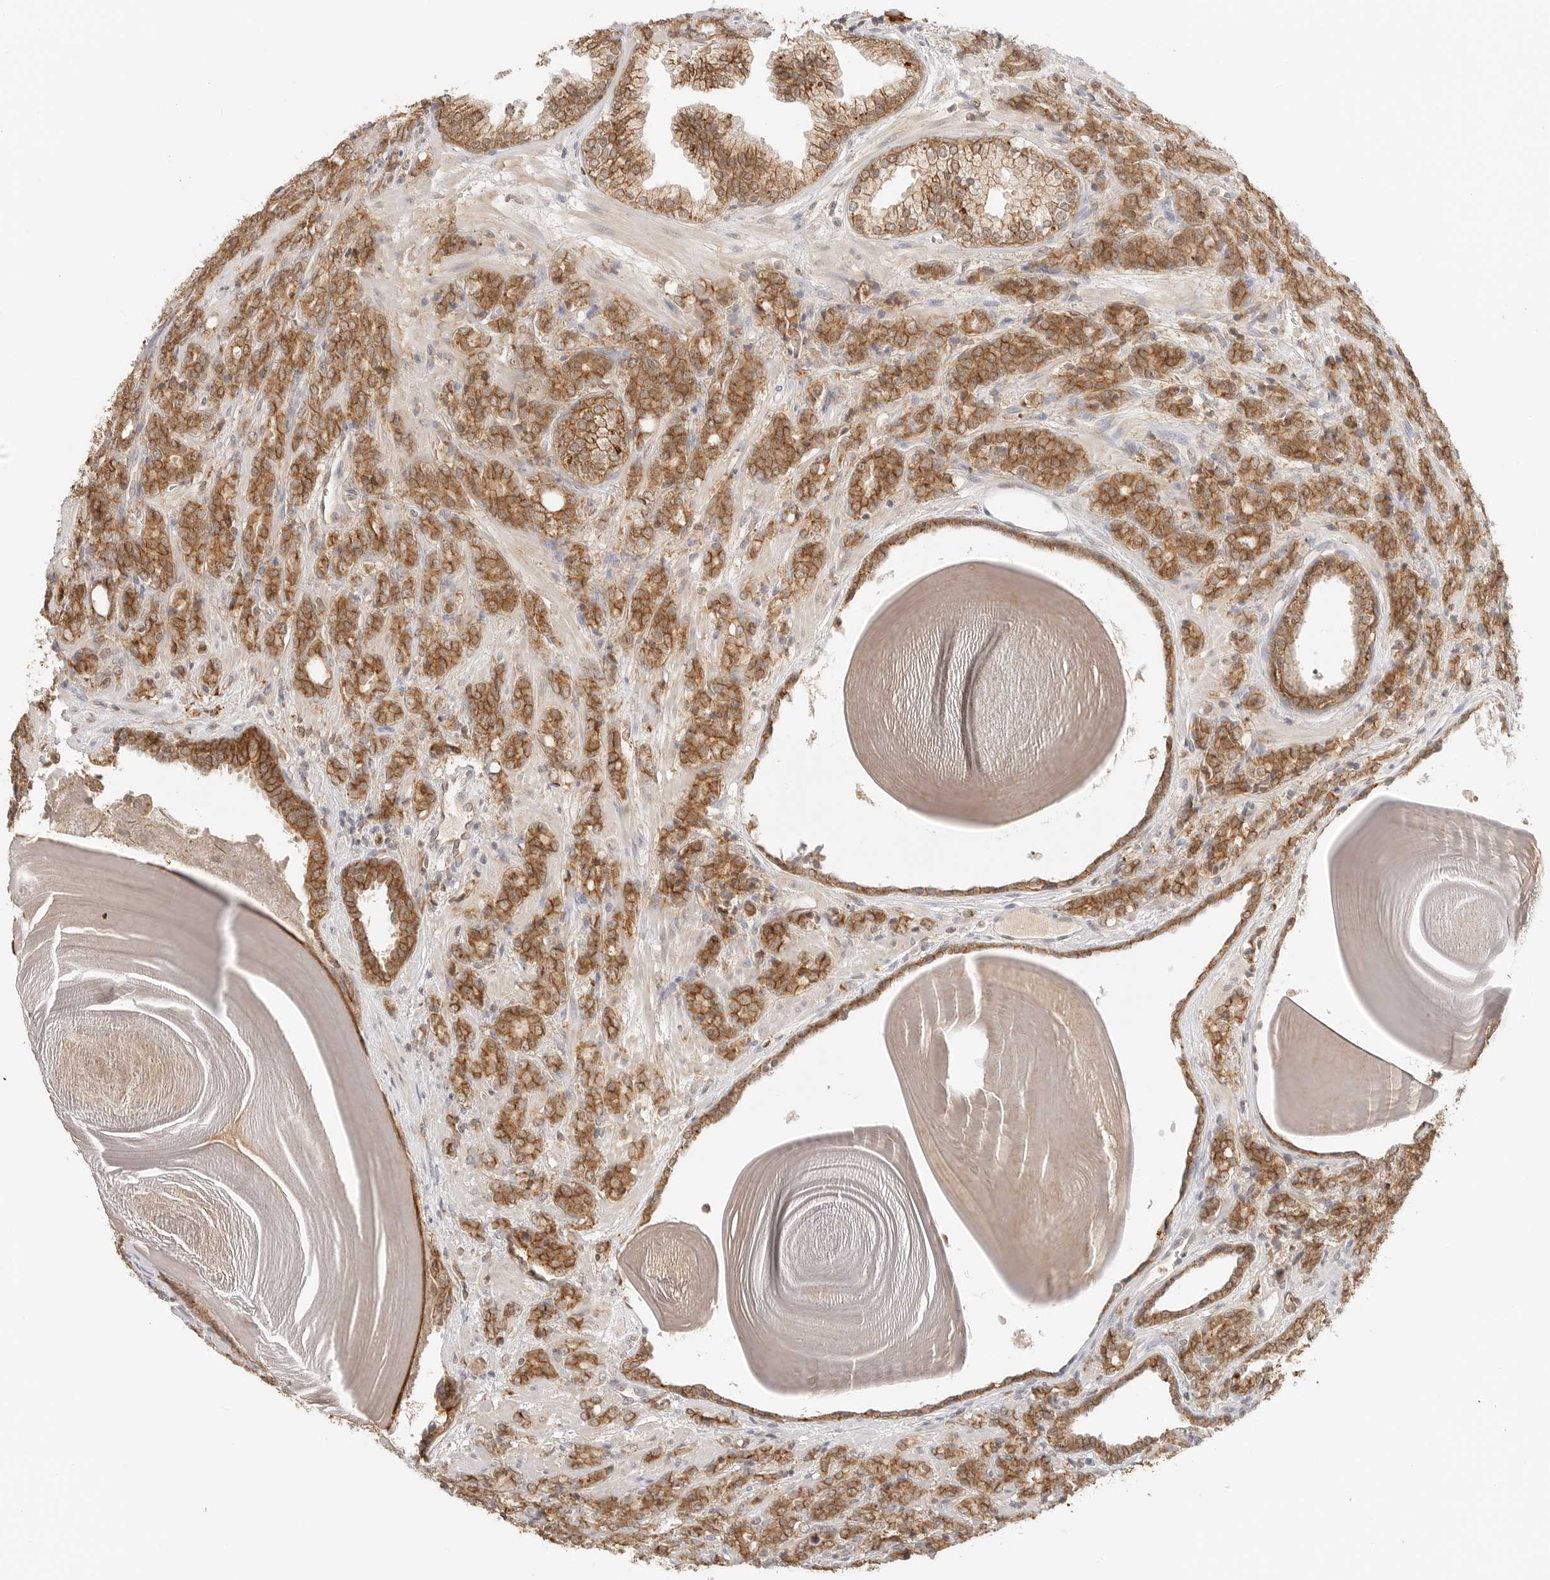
{"staining": {"intensity": "moderate", "quantity": ">75%", "location": "cytoplasmic/membranous"}, "tissue": "prostate cancer", "cell_type": "Tumor cells", "image_type": "cancer", "snomed": [{"axis": "morphology", "description": "Adenocarcinoma, High grade"}, {"axis": "topography", "description": "Prostate"}], "caption": "Immunohistochemistry histopathology image of human prostate adenocarcinoma (high-grade) stained for a protein (brown), which displays medium levels of moderate cytoplasmic/membranous staining in approximately >75% of tumor cells.", "gene": "EPHA1", "patient": {"sex": "male", "age": 62}}